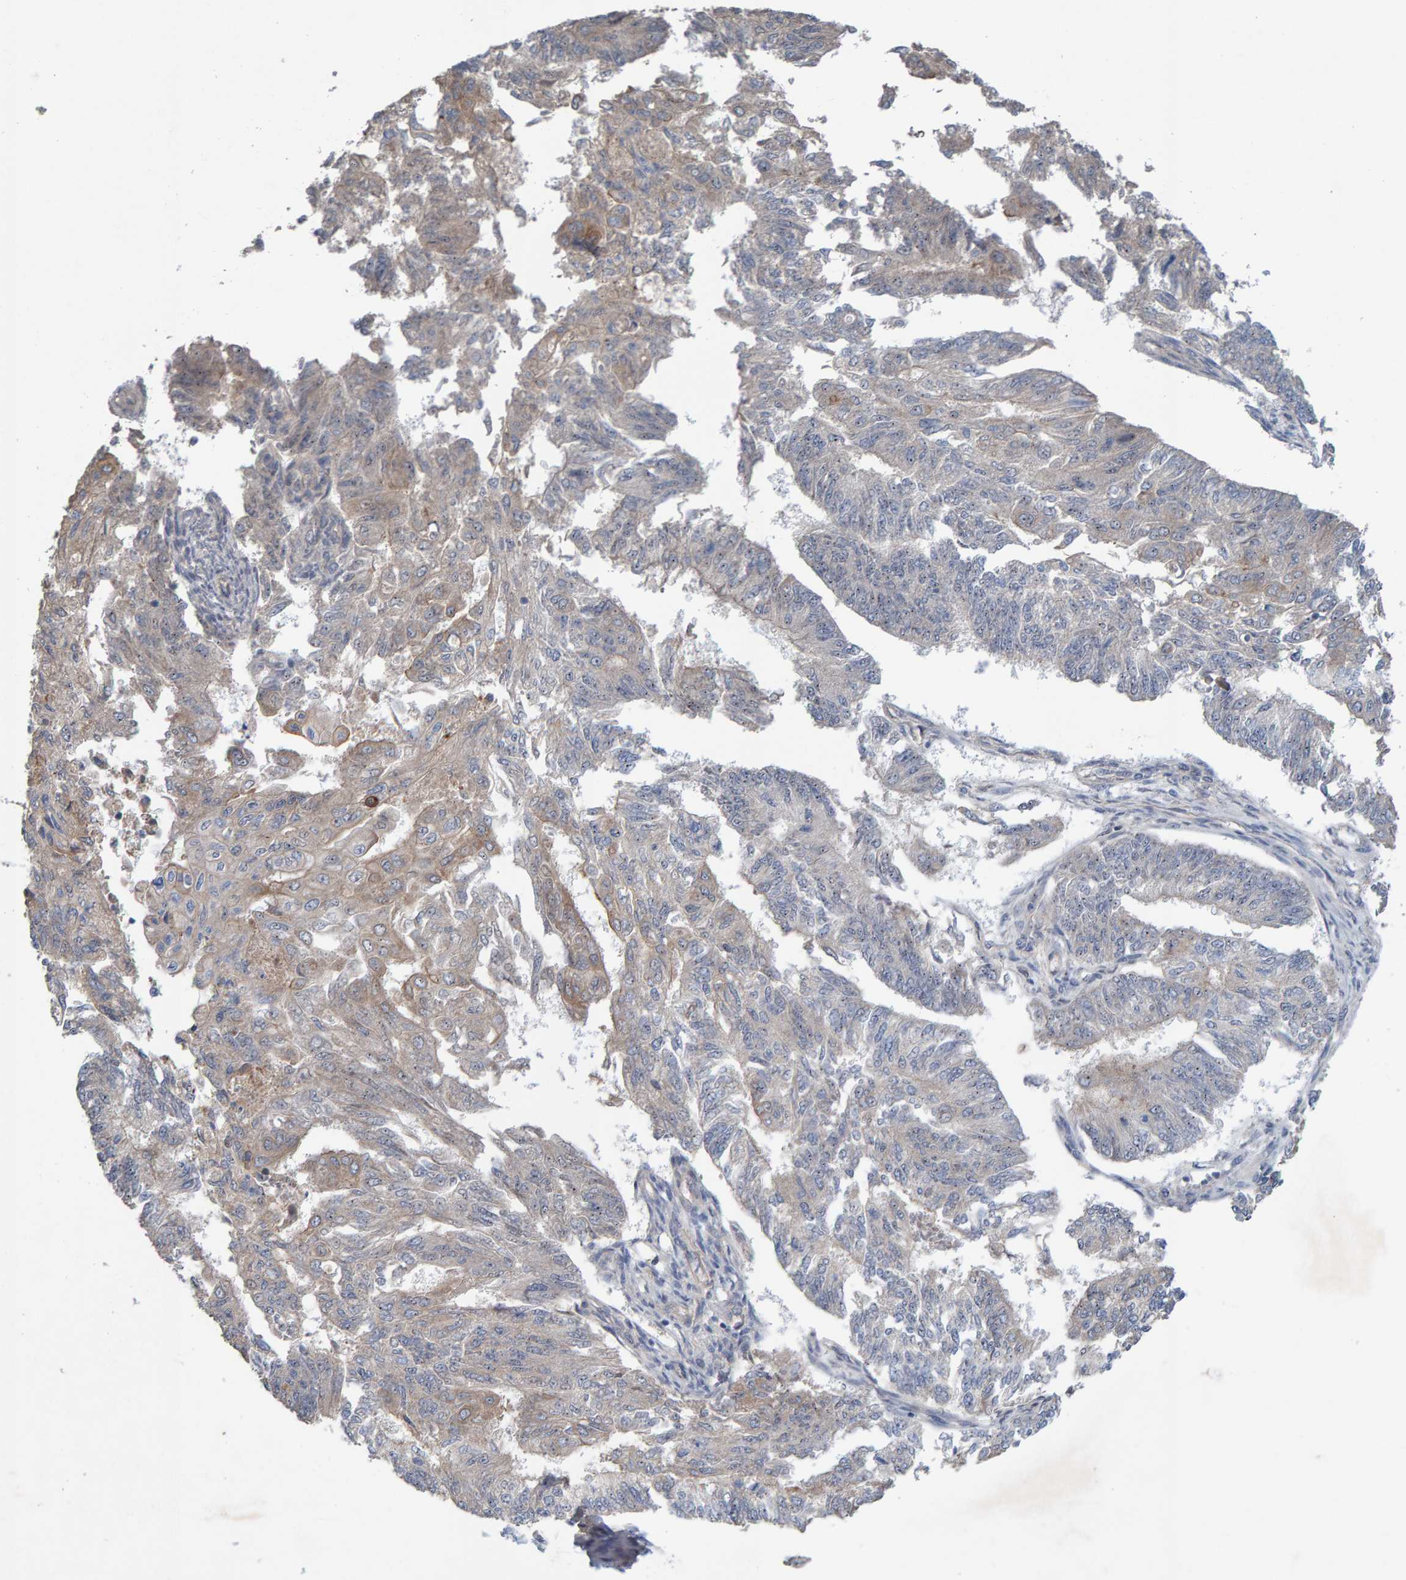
{"staining": {"intensity": "weak", "quantity": "25%-75%", "location": "cytoplasmic/membranous"}, "tissue": "endometrial cancer", "cell_type": "Tumor cells", "image_type": "cancer", "snomed": [{"axis": "morphology", "description": "Adenocarcinoma, NOS"}, {"axis": "topography", "description": "Endometrium"}], "caption": "Protein staining shows weak cytoplasmic/membranous staining in about 25%-75% of tumor cells in endometrial cancer.", "gene": "LRSAM1", "patient": {"sex": "female", "age": 32}}